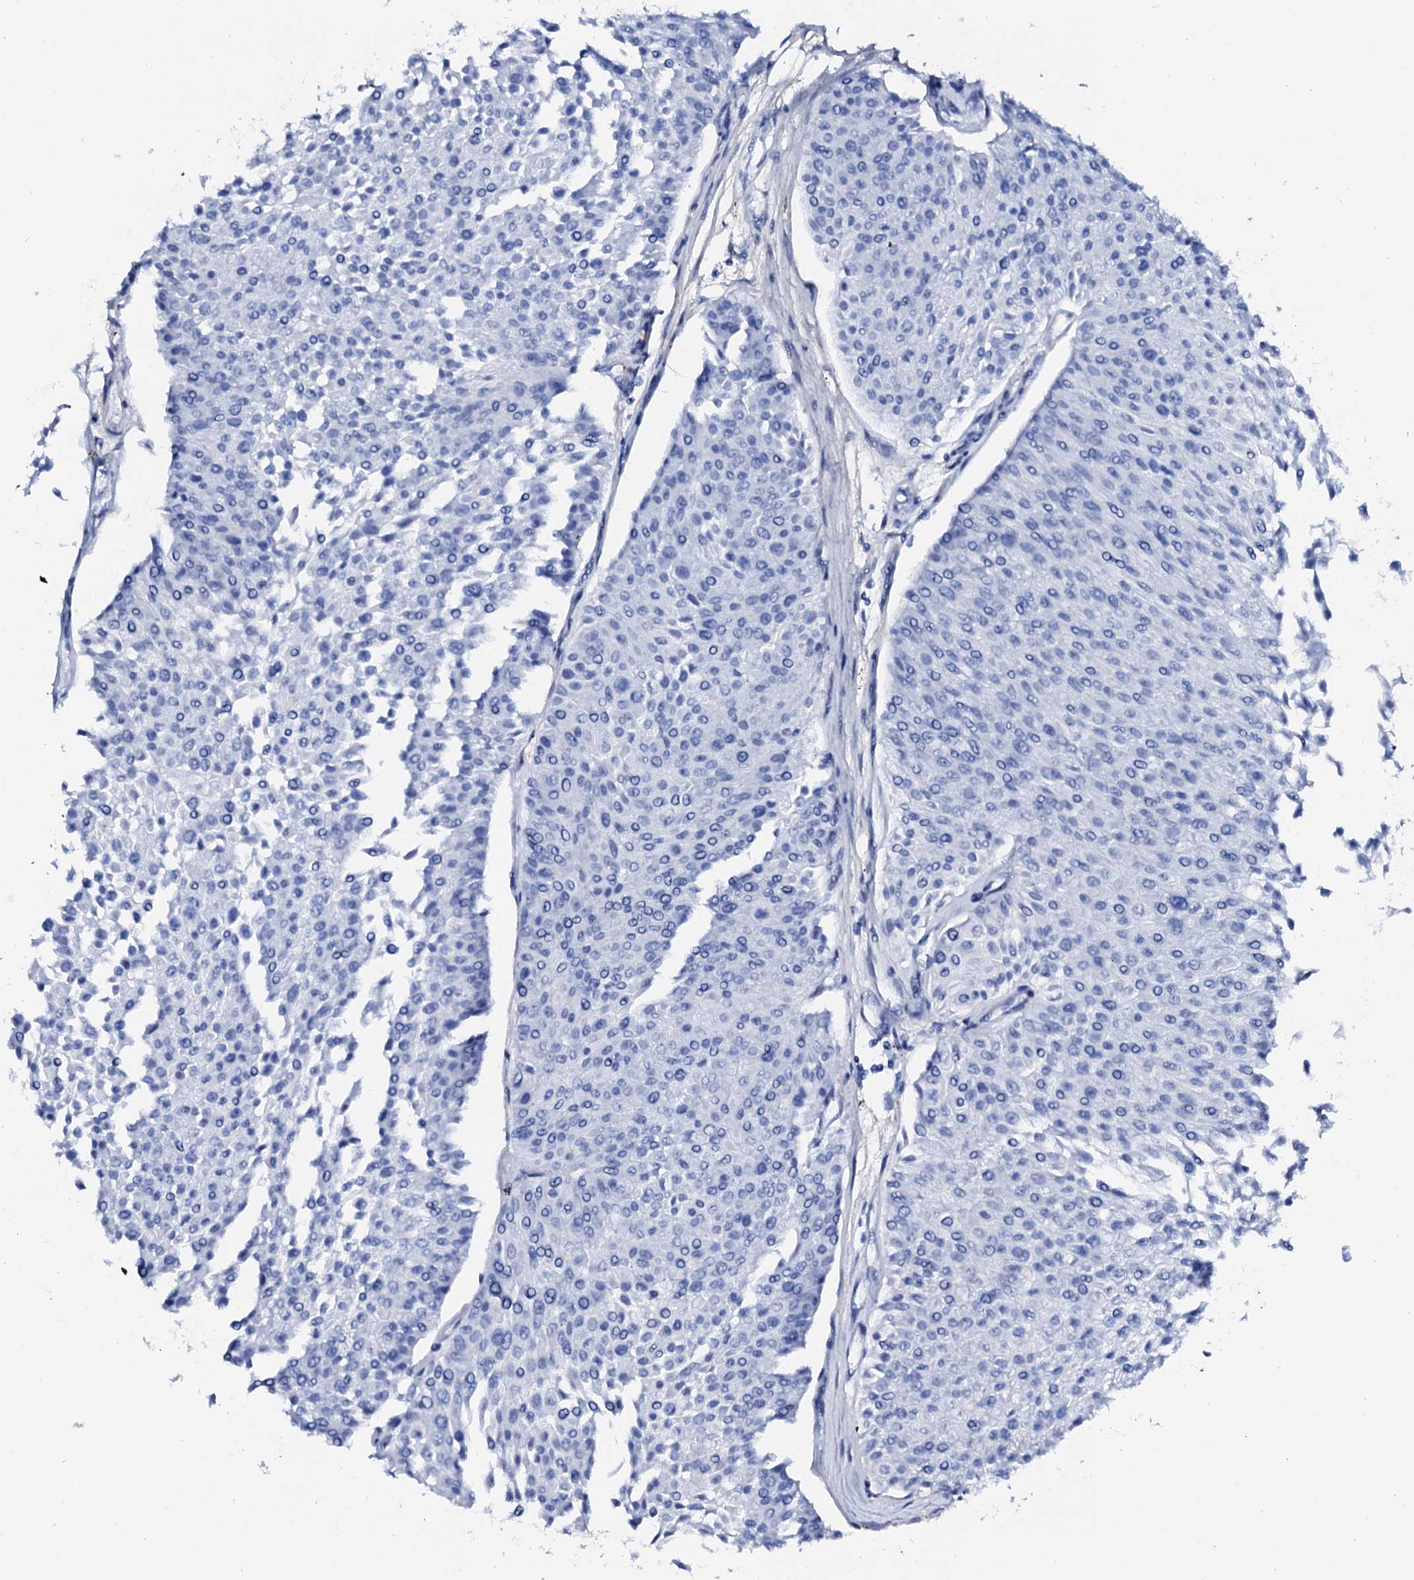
{"staining": {"intensity": "negative", "quantity": "none", "location": "none"}, "tissue": "urothelial cancer", "cell_type": "Tumor cells", "image_type": "cancer", "snomed": [{"axis": "morphology", "description": "Urothelial carcinoma, Low grade"}, {"axis": "topography", "description": "Urinary bladder"}], "caption": "This is an IHC micrograph of human low-grade urothelial carcinoma. There is no positivity in tumor cells.", "gene": "NRIP2", "patient": {"sex": "male", "age": 67}}